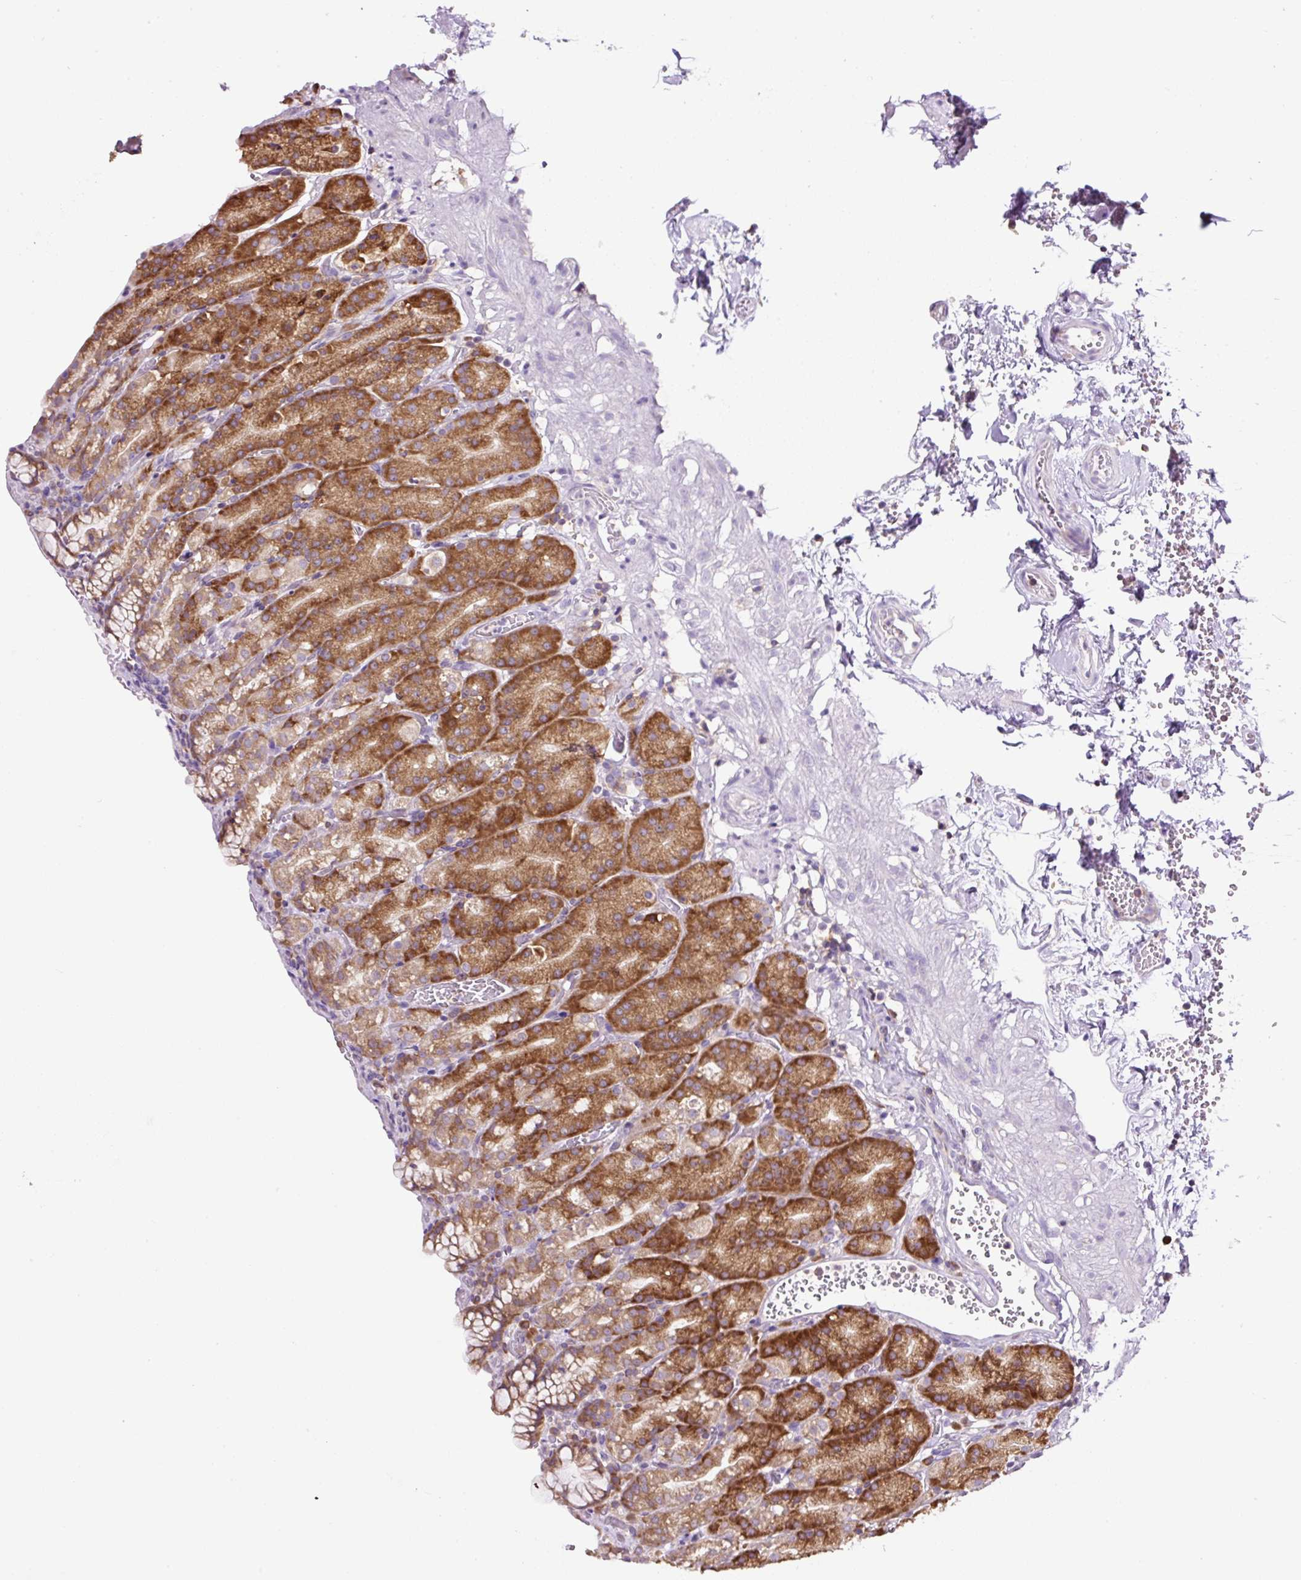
{"staining": {"intensity": "strong", "quantity": "25%-75%", "location": "cytoplasmic/membranous"}, "tissue": "stomach", "cell_type": "Glandular cells", "image_type": "normal", "snomed": [{"axis": "morphology", "description": "Normal tissue, NOS"}, {"axis": "topography", "description": "Stomach, upper"}], "caption": "Protein expression analysis of unremarkable human stomach reveals strong cytoplasmic/membranous expression in approximately 25%-75% of glandular cells.", "gene": "RPS23", "patient": {"sex": "female", "age": 81}}